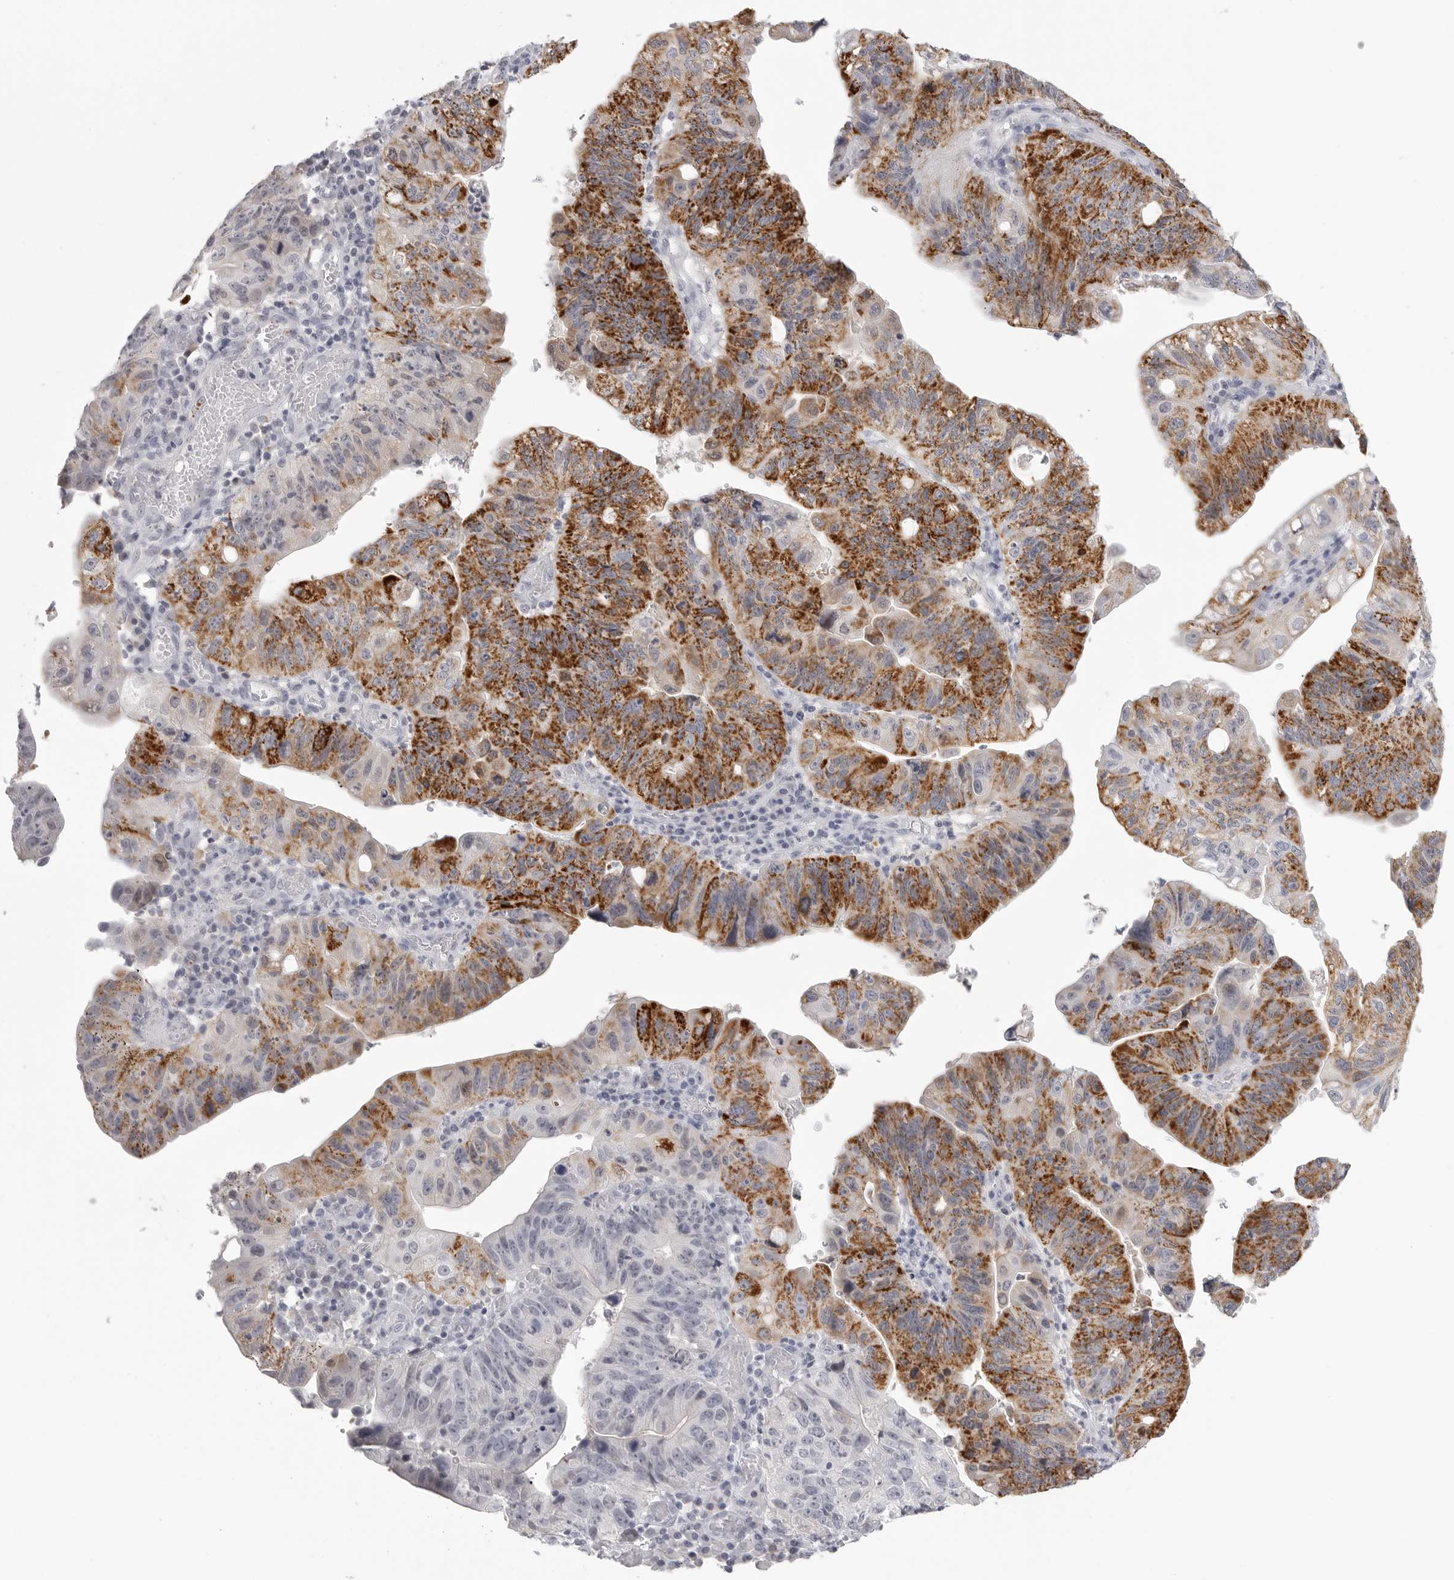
{"staining": {"intensity": "strong", "quantity": "25%-75%", "location": "cytoplasmic/membranous"}, "tissue": "stomach cancer", "cell_type": "Tumor cells", "image_type": "cancer", "snomed": [{"axis": "morphology", "description": "Adenocarcinoma, NOS"}, {"axis": "topography", "description": "Stomach"}], "caption": "Stomach cancer (adenocarcinoma) tissue displays strong cytoplasmic/membranous staining in approximately 25%-75% of tumor cells", "gene": "HMGCS2", "patient": {"sex": "male", "age": 59}}